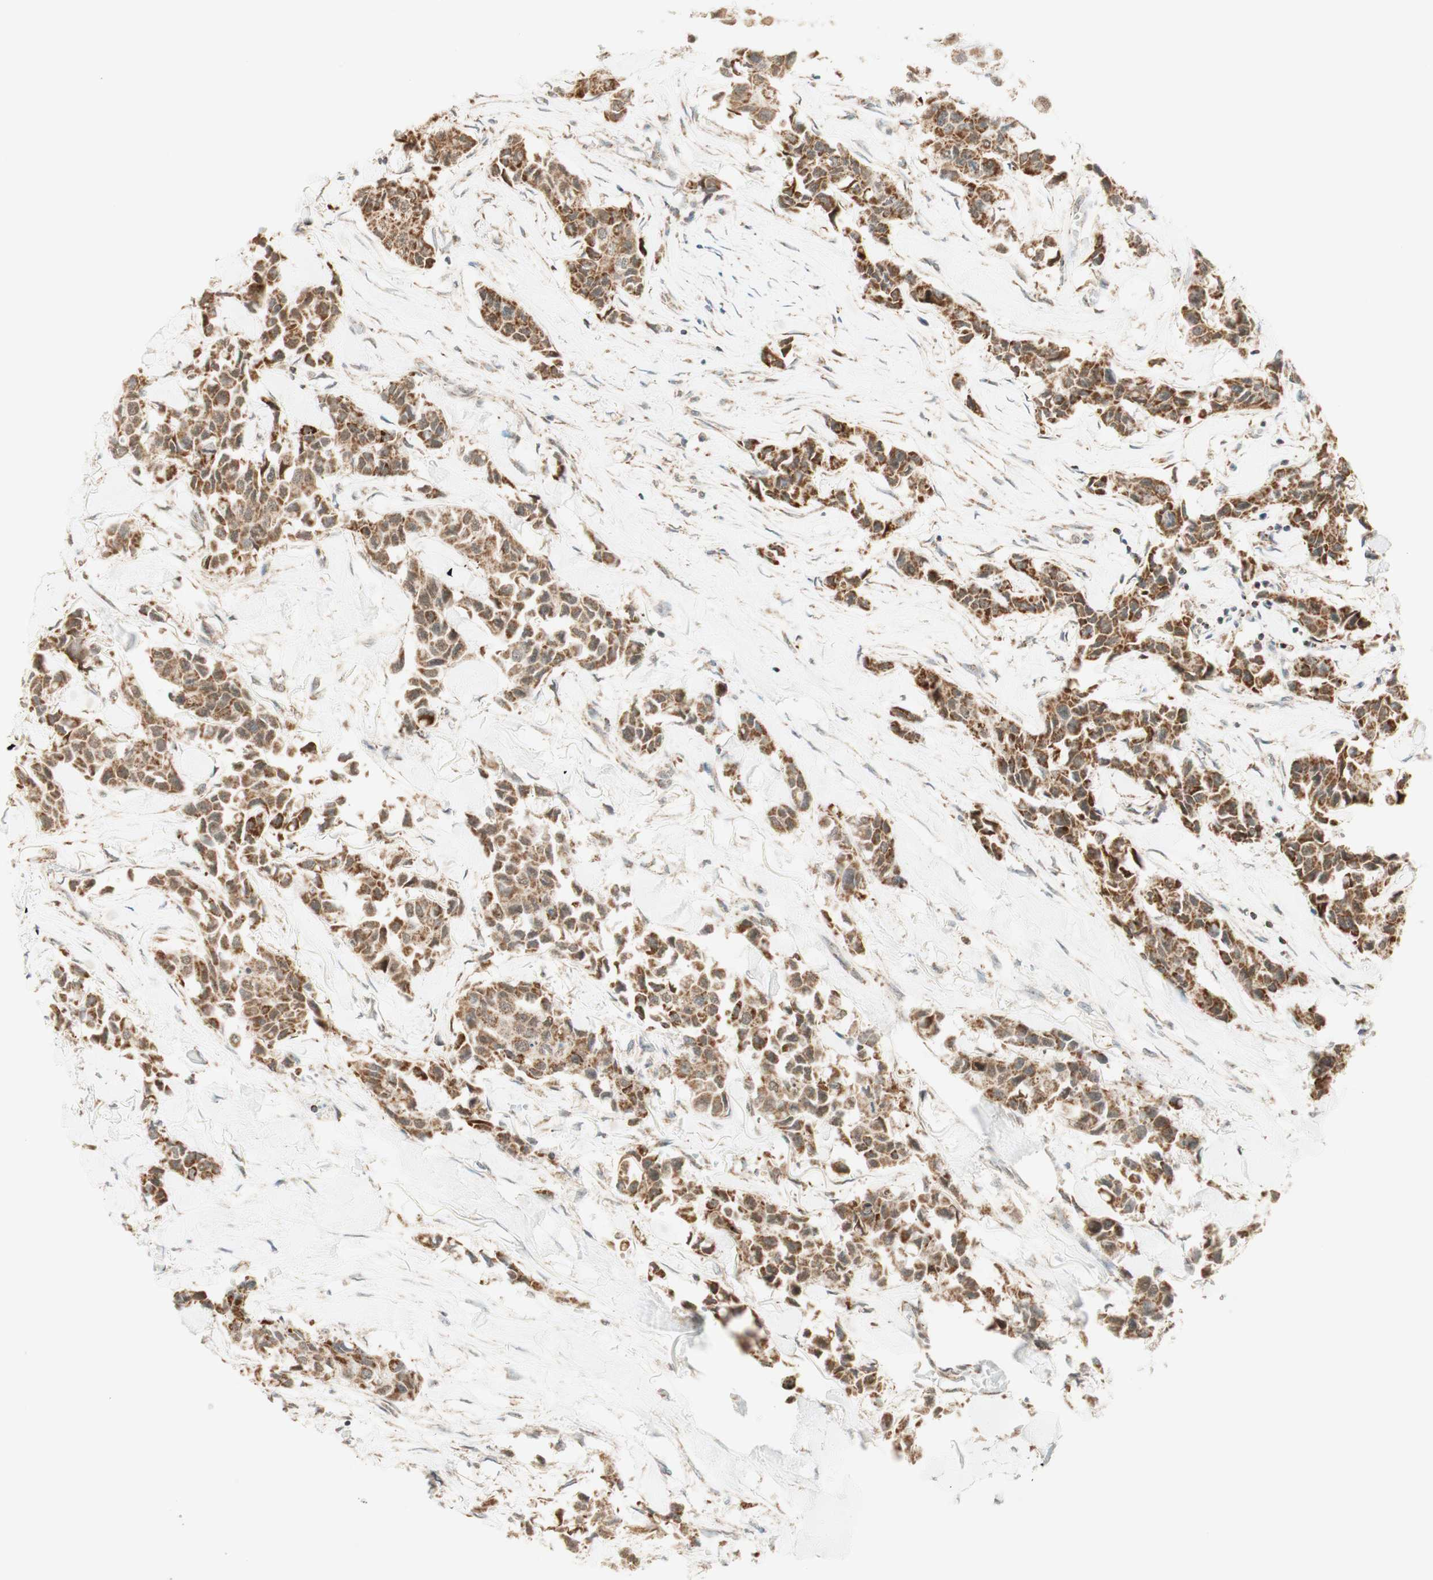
{"staining": {"intensity": "moderate", "quantity": ">75%", "location": "cytoplasmic/membranous"}, "tissue": "breast cancer", "cell_type": "Tumor cells", "image_type": "cancer", "snomed": [{"axis": "morphology", "description": "Duct carcinoma"}, {"axis": "topography", "description": "Breast"}], "caption": "Immunohistochemistry (IHC) image of human breast cancer (invasive ductal carcinoma) stained for a protein (brown), which shows medium levels of moderate cytoplasmic/membranous positivity in approximately >75% of tumor cells.", "gene": "ZNF782", "patient": {"sex": "female", "age": 80}}